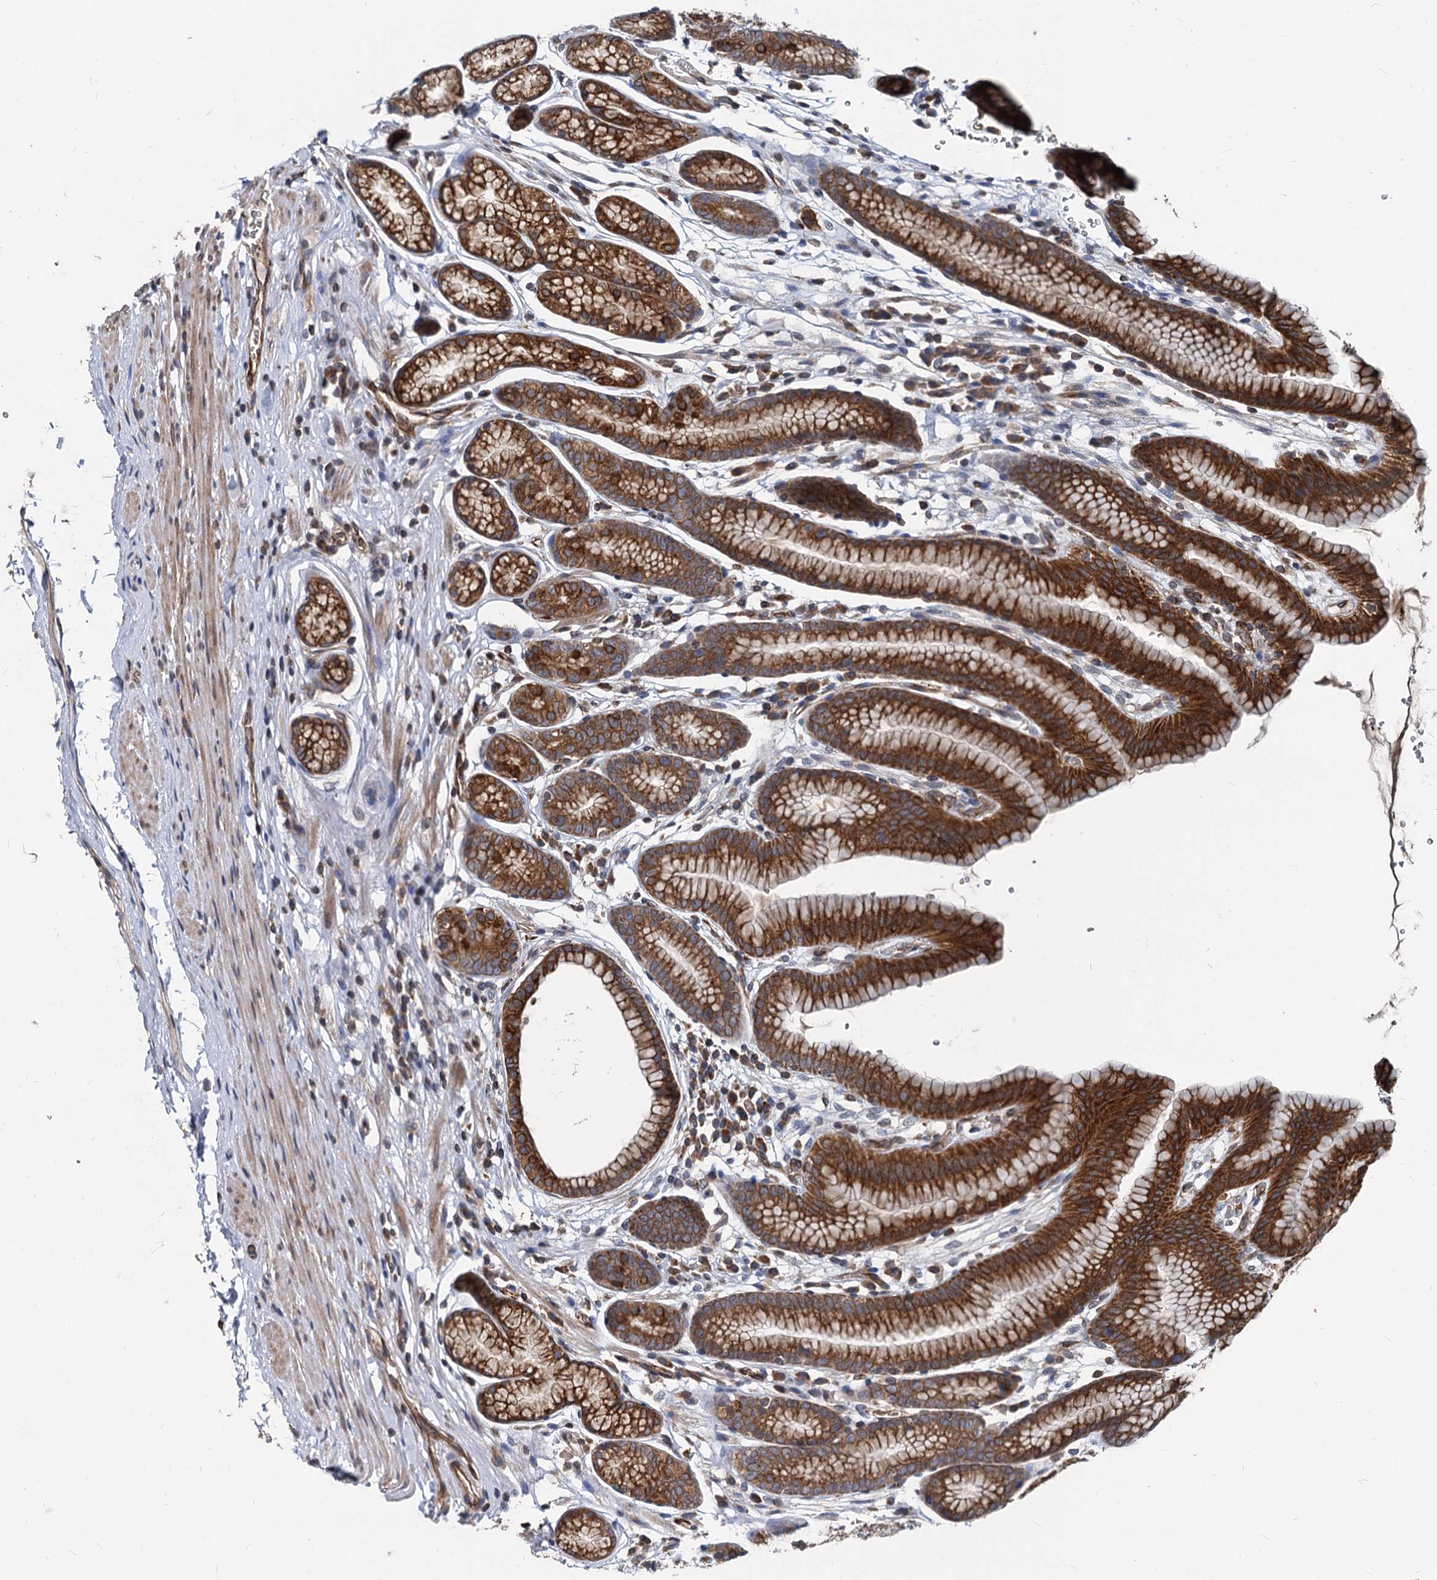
{"staining": {"intensity": "strong", "quantity": ">75%", "location": "cytoplasmic/membranous"}, "tissue": "stomach", "cell_type": "Glandular cells", "image_type": "normal", "snomed": [{"axis": "morphology", "description": "Normal tissue, NOS"}, {"axis": "topography", "description": "Stomach"}], "caption": "Protein expression analysis of unremarkable stomach reveals strong cytoplasmic/membranous positivity in approximately >75% of glandular cells. Nuclei are stained in blue.", "gene": "STIM1", "patient": {"sex": "male", "age": 42}}